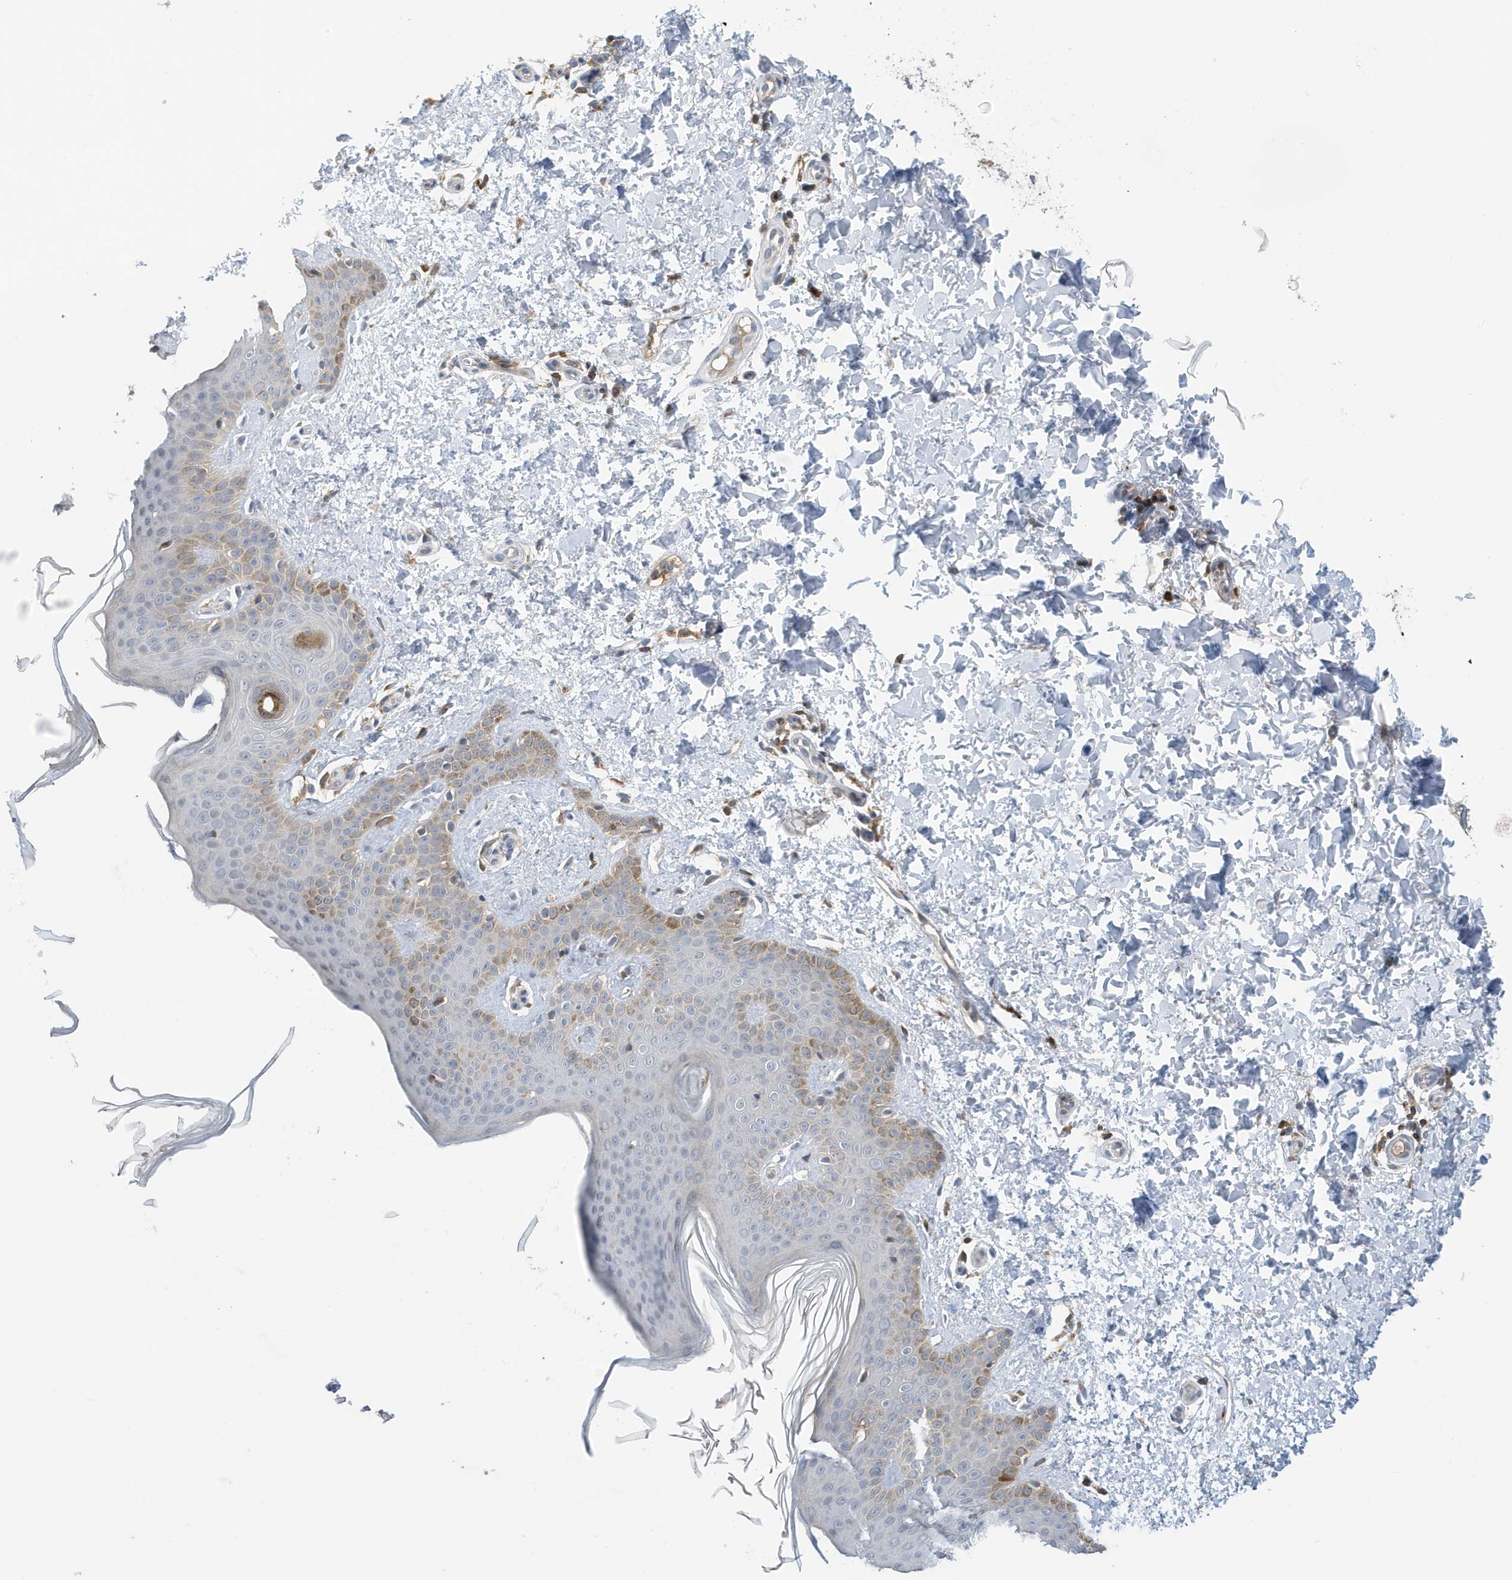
{"staining": {"intensity": "weak", "quantity": ">75%", "location": "cytoplasmic/membranous"}, "tissue": "skin", "cell_type": "Fibroblasts", "image_type": "normal", "snomed": [{"axis": "morphology", "description": "Normal tissue, NOS"}, {"axis": "topography", "description": "Skin"}], "caption": "A brown stain highlights weak cytoplasmic/membranous positivity of a protein in fibroblasts of unremarkable human skin. Immunohistochemistry (ihc) stains the protein in brown and the nuclei are stained blue.", "gene": "NSUN3", "patient": {"sex": "male", "age": 36}}